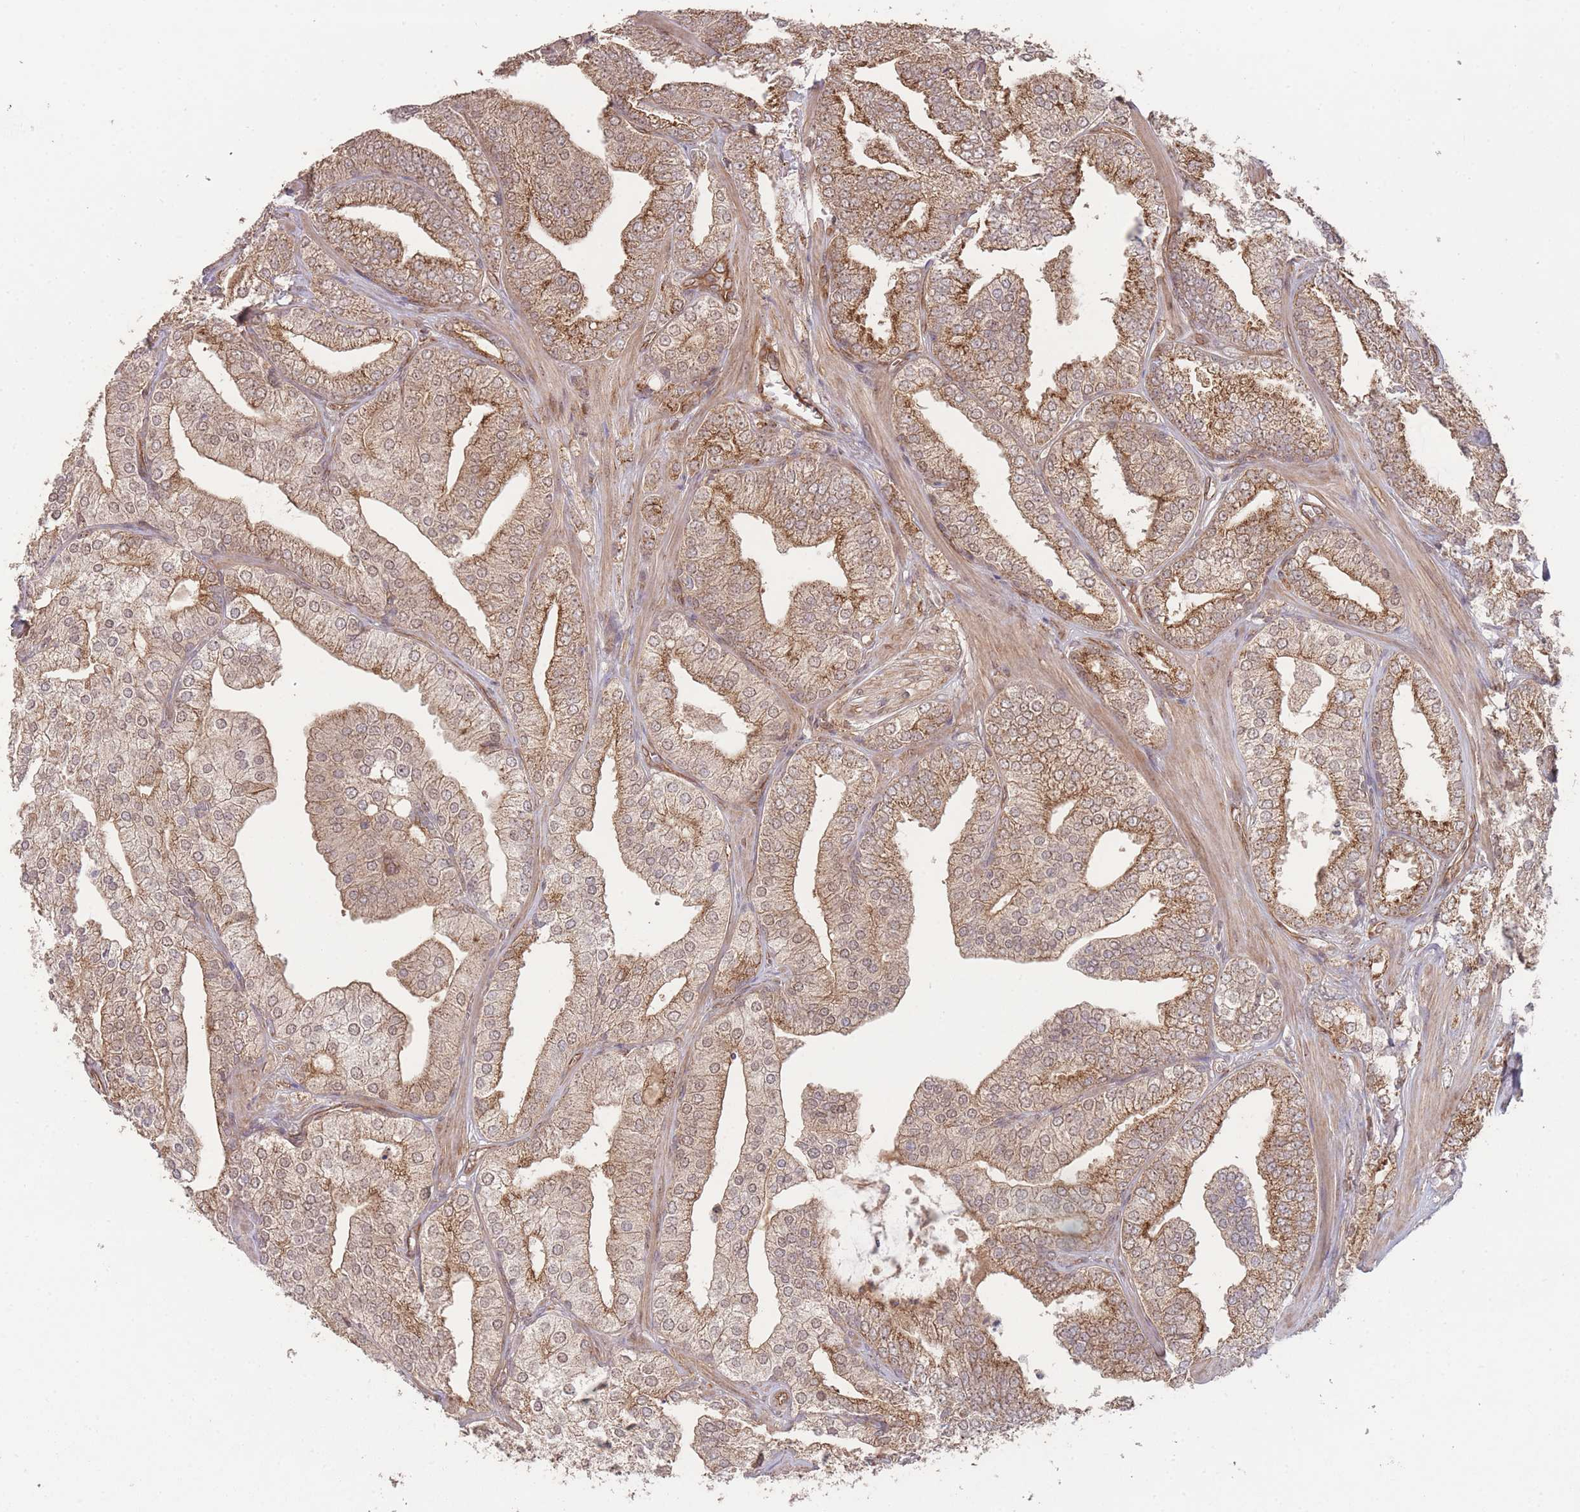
{"staining": {"intensity": "moderate", "quantity": ">75%", "location": "cytoplasmic/membranous"}, "tissue": "prostate cancer", "cell_type": "Tumor cells", "image_type": "cancer", "snomed": [{"axis": "morphology", "description": "Adenocarcinoma, High grade"}, {"axis": "topography", "description": "Prostate"}], "caption": "There is medium levels of moderate cytoplasmic/membranous staining in tumor cells of prostate high-grade adenocarcinoma, as demonstrated by immunohistochemical staining (brown color).", "gene": "PXMP4", "patient": {"sex": "male", "age": 50}}